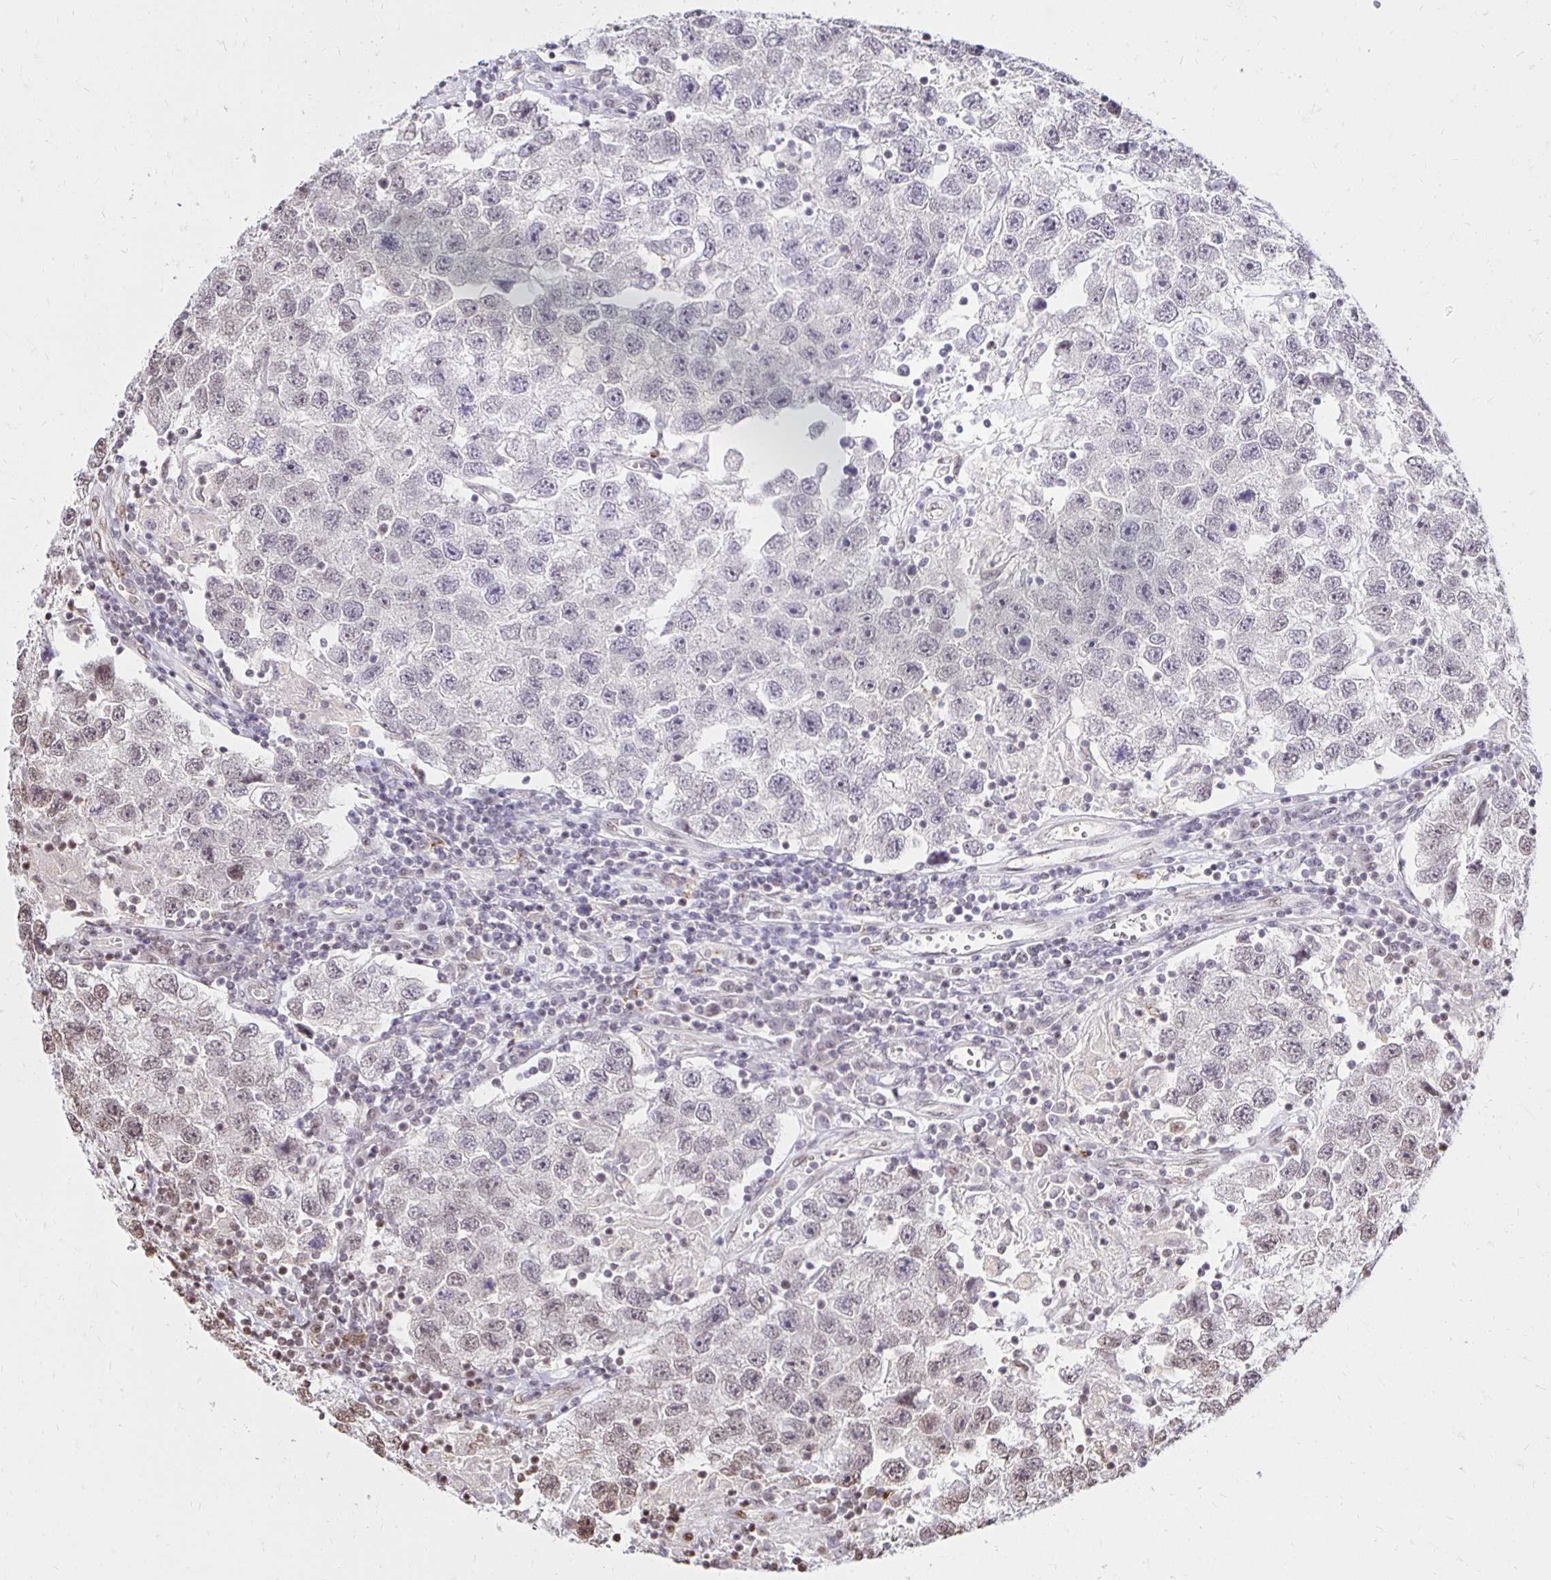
{"staining": {"intensity": "moderate", "quantity": "<25%", "location": "nuclear"}, "tissue": "testis cancer", "cell_type": "Tumor cells", "image_type": "cancer", "snomed": [{"axis": "morphology", "description": "Seminoma, NOS"}, {"axis": "topography", "description": "Testis"}], "caption": "Human testis cancer stained with a brown dye exhibits moderate nuclear positive expression in approximately <25% of tumor cells.", "gene": "ZNF579", "patient": {"sex": "male", "age": 26}}